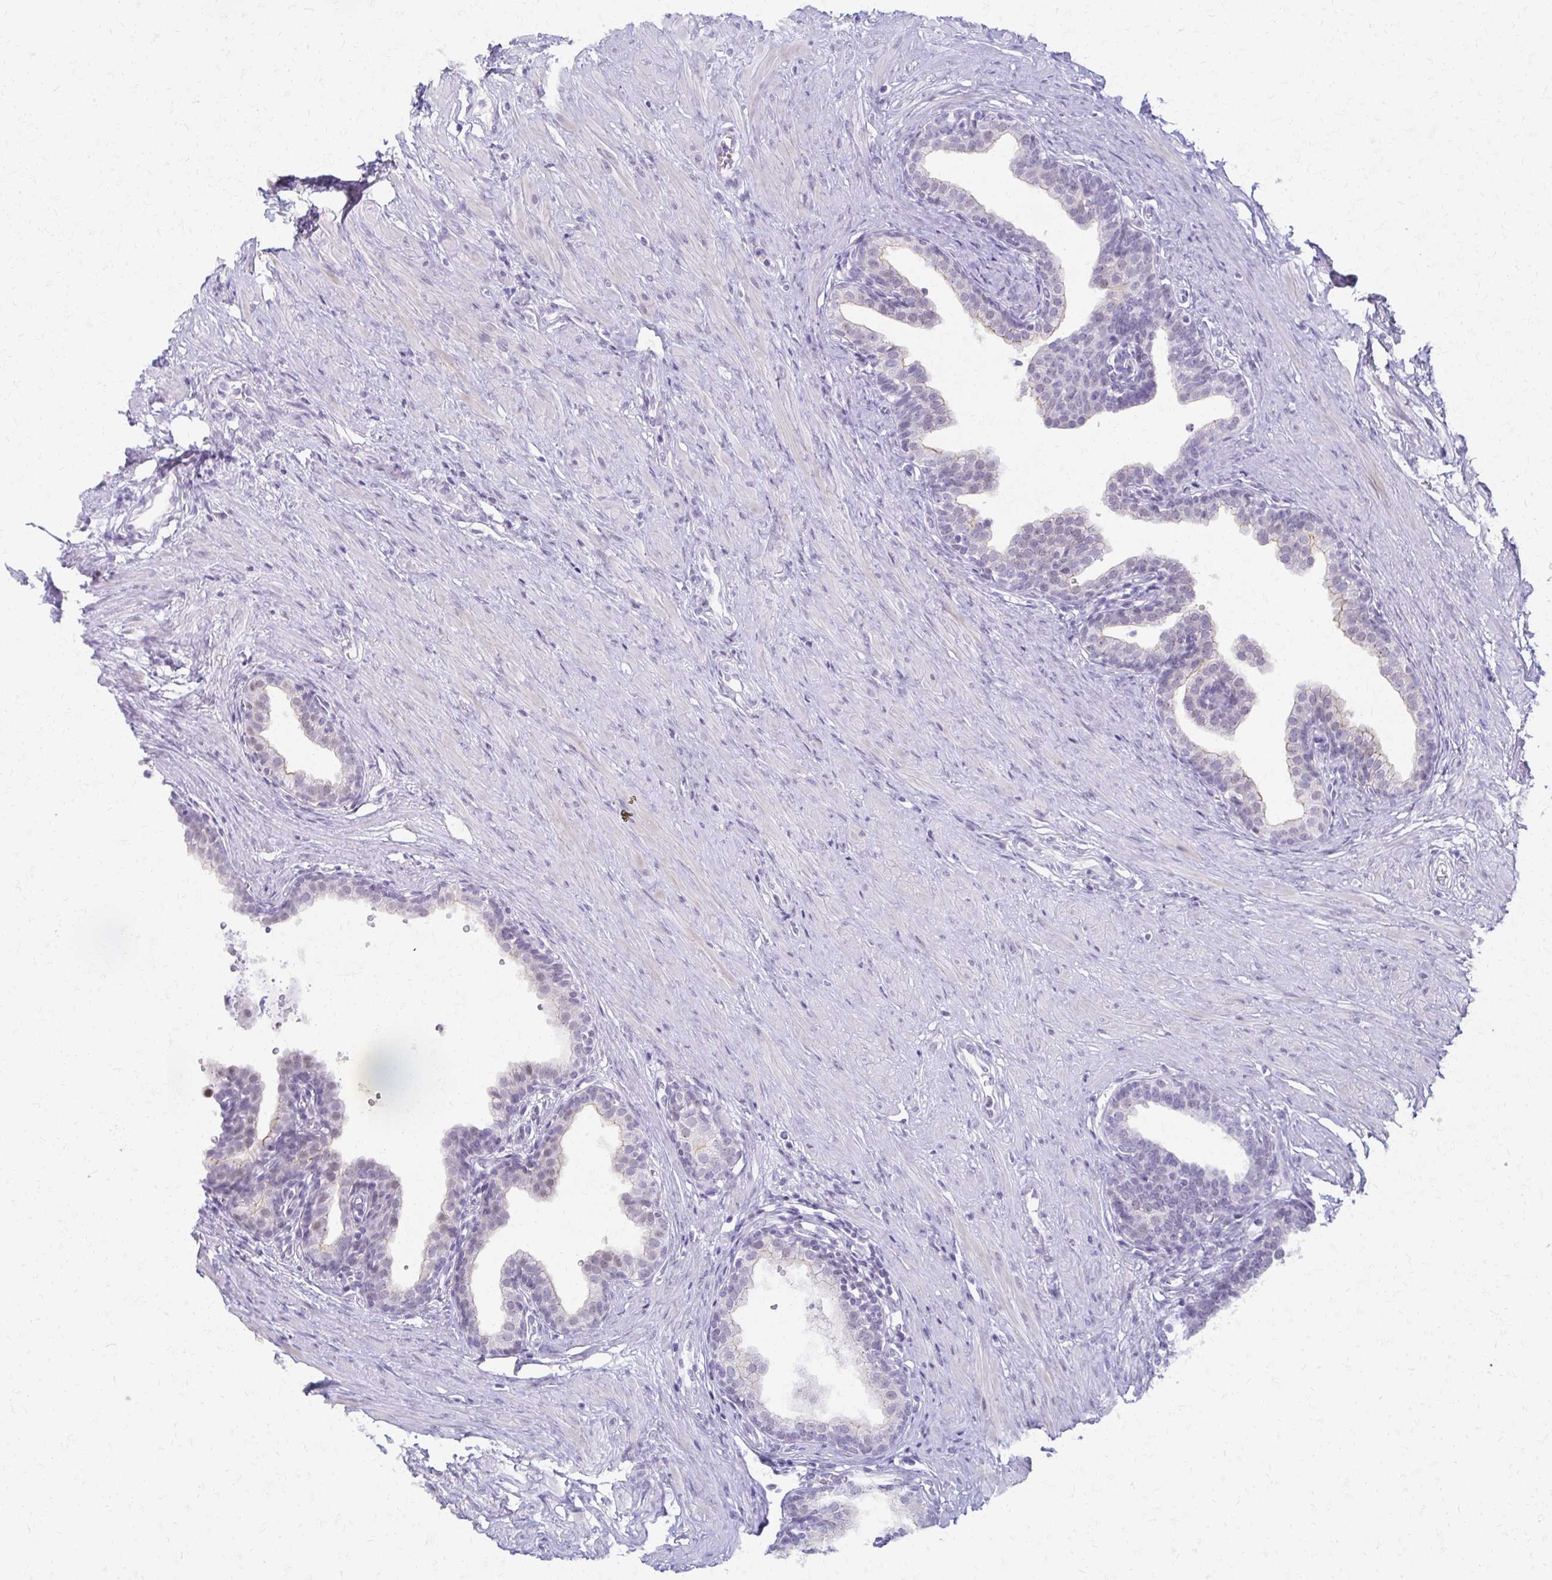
{"staining": {"intensity": "negative", "quantity": "none", "location": "none"}, "tissue": "prostate", "cell_type": "Glandular cells", "image_type": "normal", "snomed": [{"axis": "morphology", "description": "Normal tissue, NOS"}, {"axis": "topography", "description": "Prostate"}, {"axis": "topography", "description": "Peripheral nerve tissue"}], "caption": "Immunohistochemistry of unremarkable prostate shows no positivity in glandular cells. Brightfield microscopy of immunohistochemistry (IHC) stained with DAB (brown) and hematoxylin (blue), captured at high magnification.", "gene": "MORC4", "patient": {"sex": "male", "age": 55}}